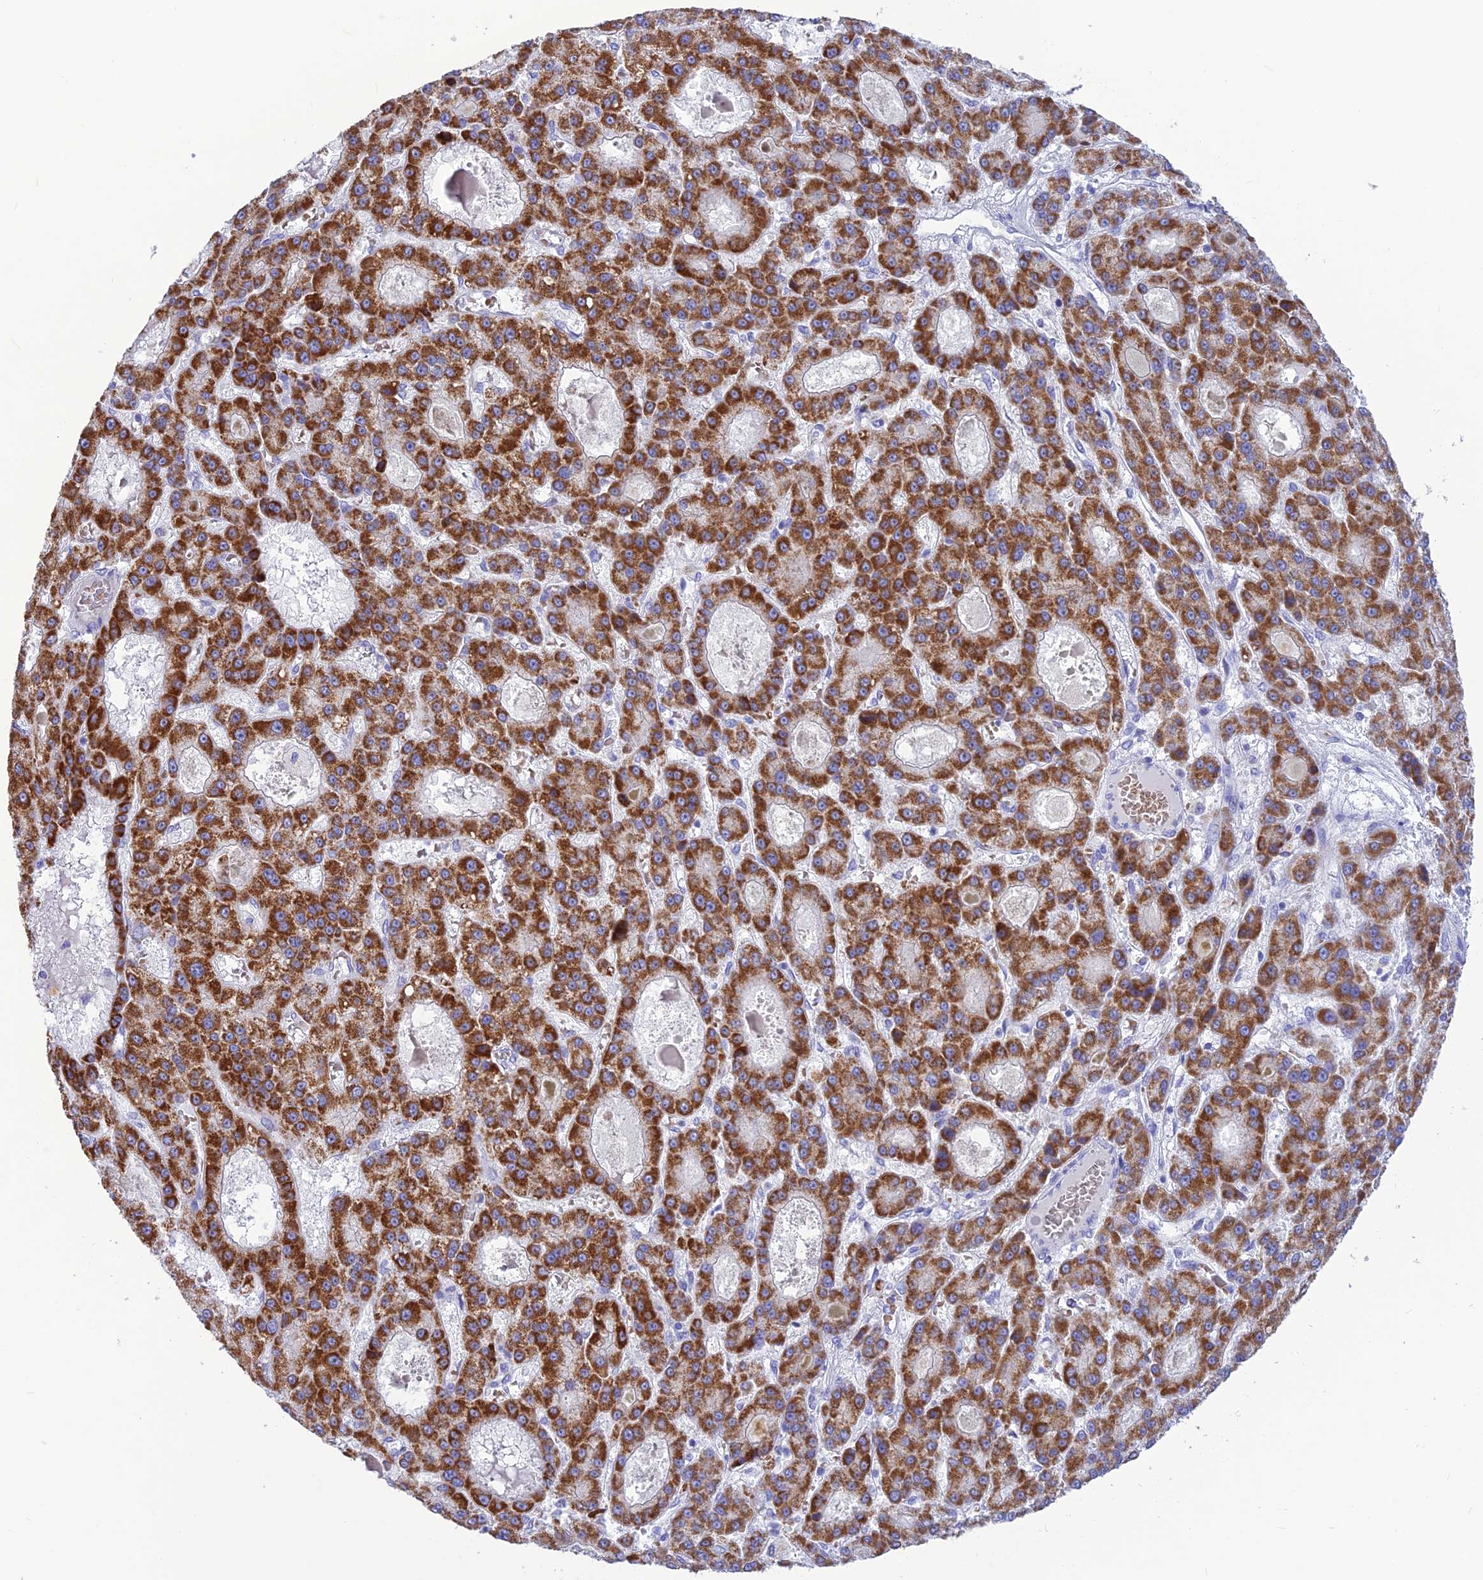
{"staining": {"intensity": "strong", "quantity": ">75%", "location": "cytoplasmic/membranous"}, "tissue": "liver cancer", "cell_type": "Tumor cells", "image_type": "cancer", "snomed": [{"axis": "morphology", "description": "Carcinoma, Hepatocellular, NOS"}, {"axis": "topography", "description": "Liver"}], "caption": "Immunohistochemistry of liver cancer (hepatocellular carcinoma) exhibits high levels of strong cytoplasmic/membranous staining in about >75% of tumor cells.", "gene": "GLYATL1", "patient": {"sex": "male", "age": 70}}